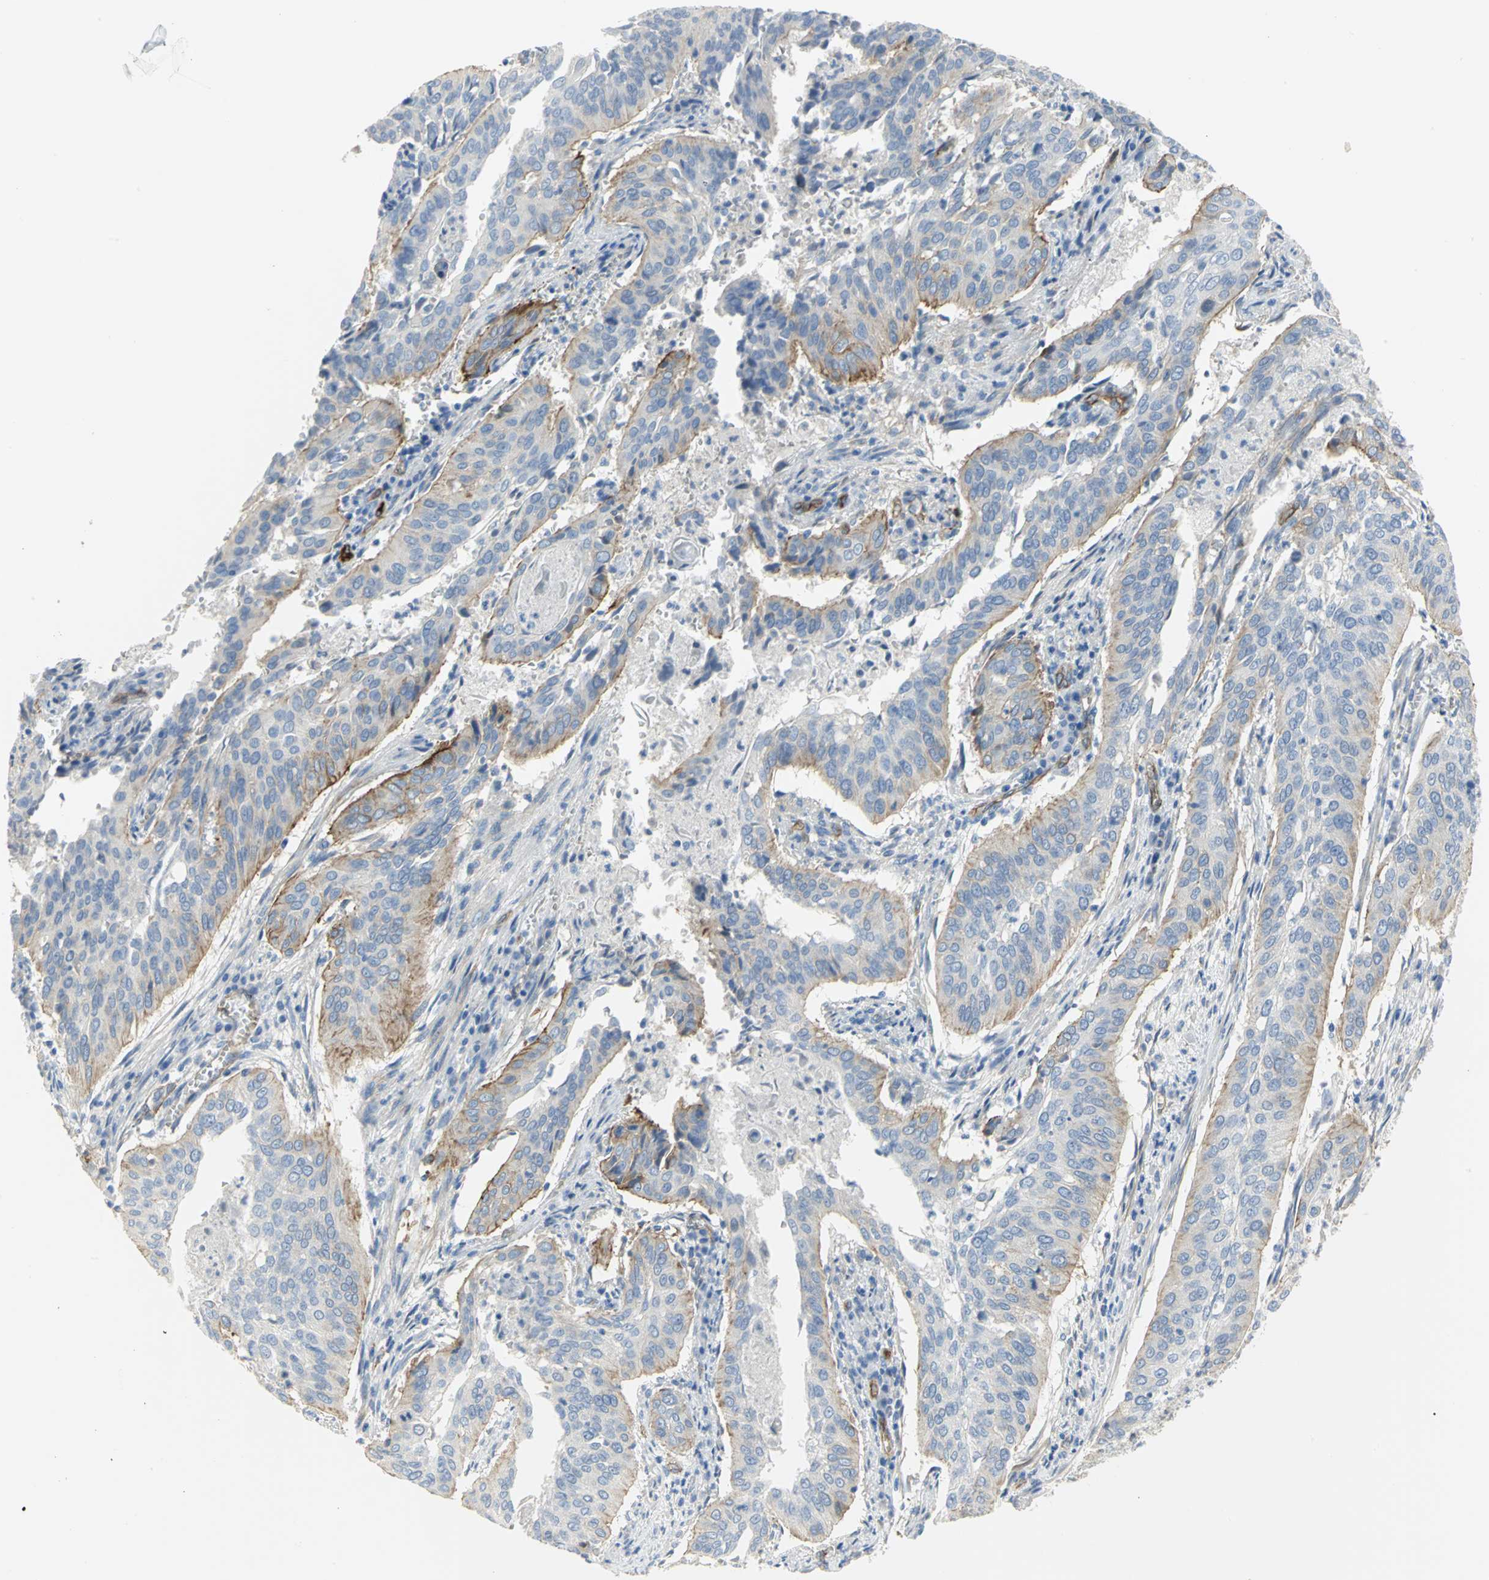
{"staining": {"intensity": "moderate", "quantity": "25%-75%", "location": "cytoplasmic/membranous"}, "tissue": "cervical cancer", "cell_type": "Tumor cells", "image_type": "cancer", "snomed": [{"axis": "morphology", "description": "Squamous cell carcinoma, NOS"}, {"axis": "topography", "description": "Cervix"}], "caption": "Tumor cells display moderate cytoplasmic/membranous positivity in about 25%-75% of cells in cervical cancer. Nuclei are stained in blue.", "gene": "FLNB", "patient": {"sex": "female", "age": 39}}